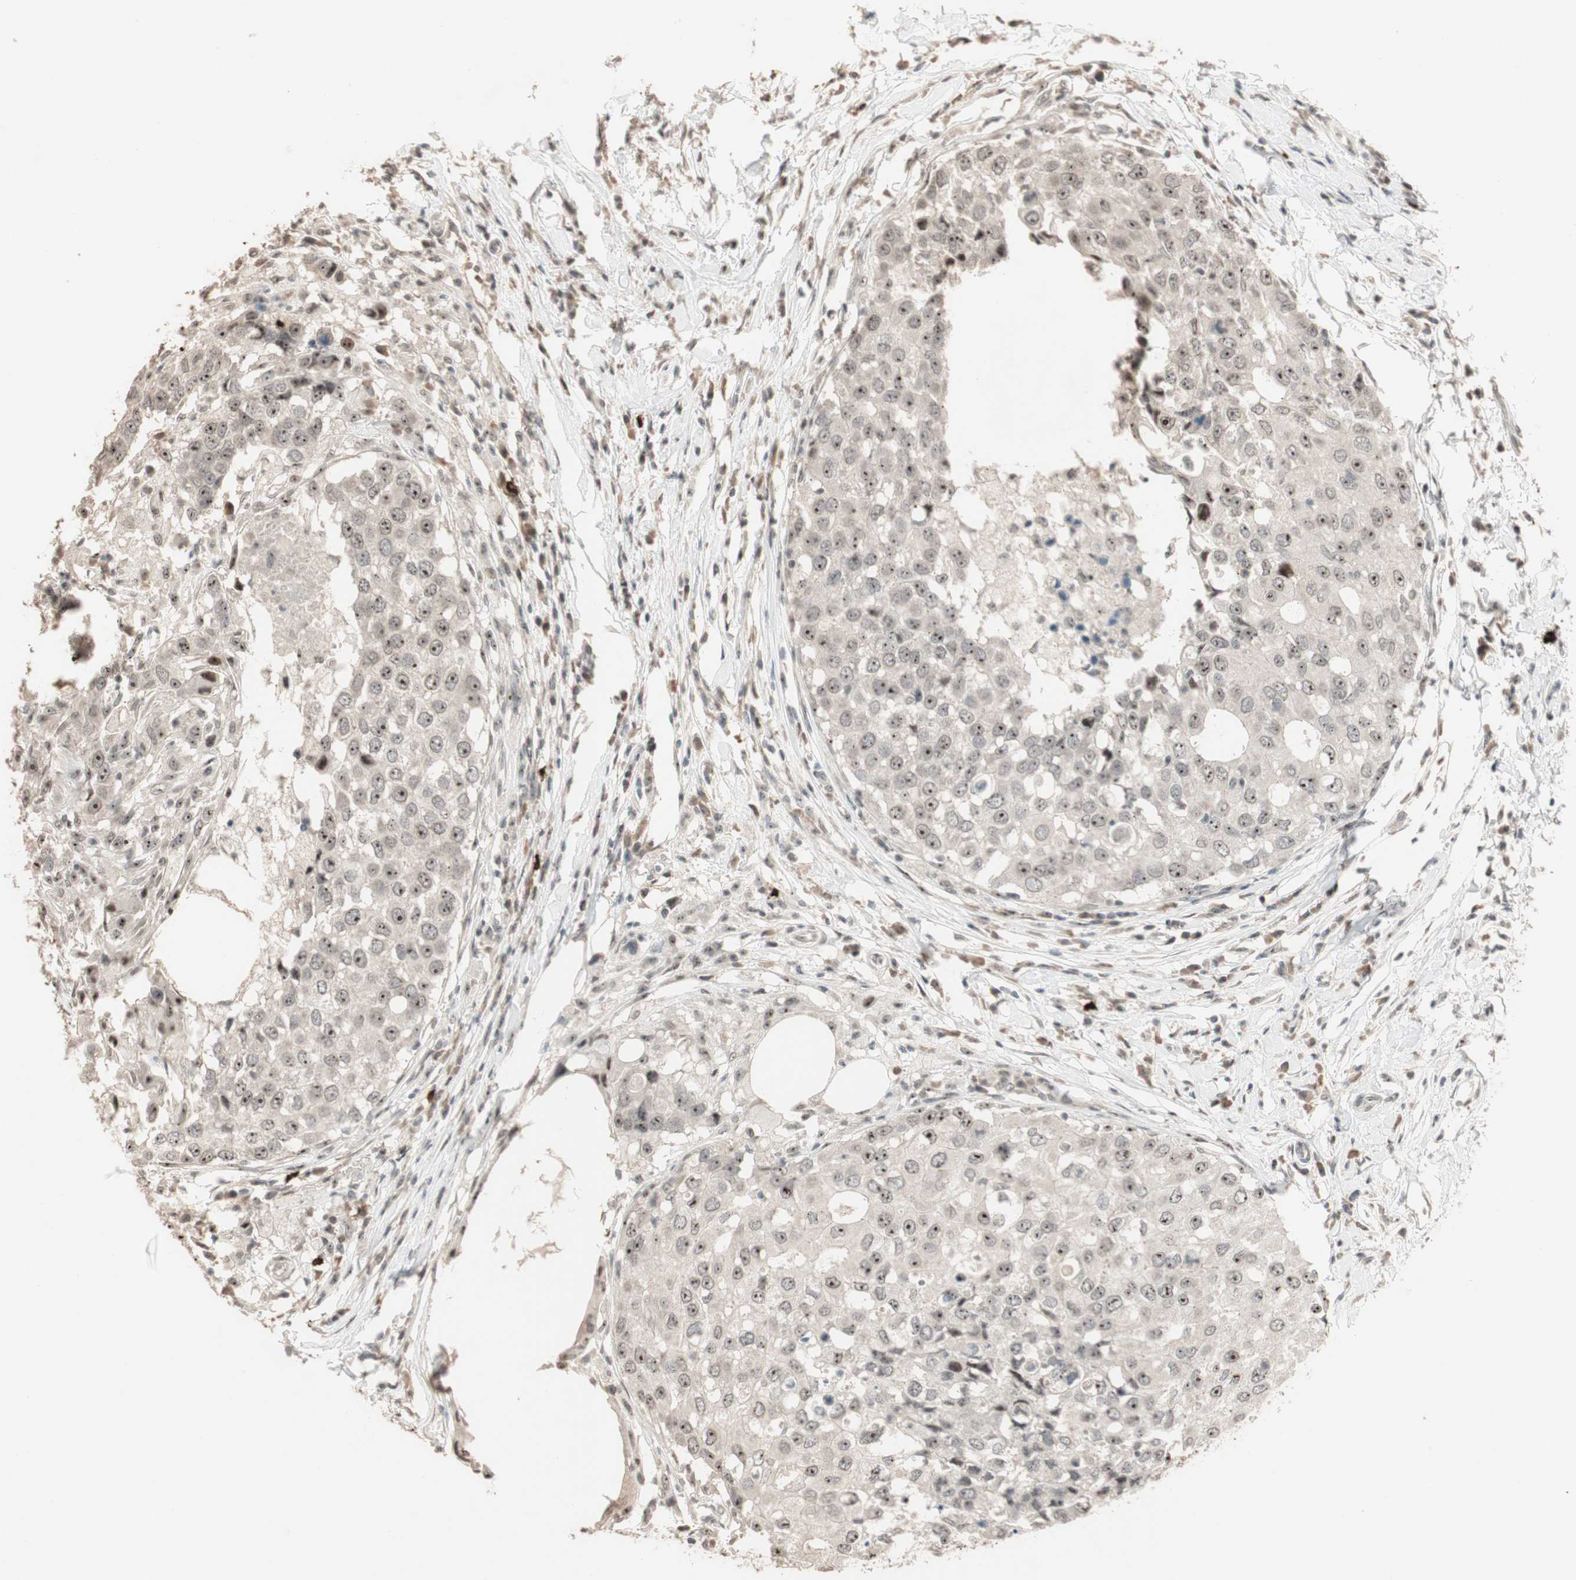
{"staining": {"intensity": "moderate", "quantity": ">75%", "location": "nuclear"}, "tissue": "breast cancer", "cell_type": "Tumor cells", "image_type": "cancer", "snomed": [{"axis": "morphology", "description": "Duct carcinoma"}, {"axis": "topography", "description": "Breast"}], "caption": "IHC (DAB (3,3'-diaminobenzidine)) staining of breast cancer exhibits moderate nuclear protein positivity in approximately >75% of tumor cells. (DAB IHC, brown staining for protein, blue staining for nuclei).", "gene": "ETV4", "patient": {"sex": "female", "age": 27}}